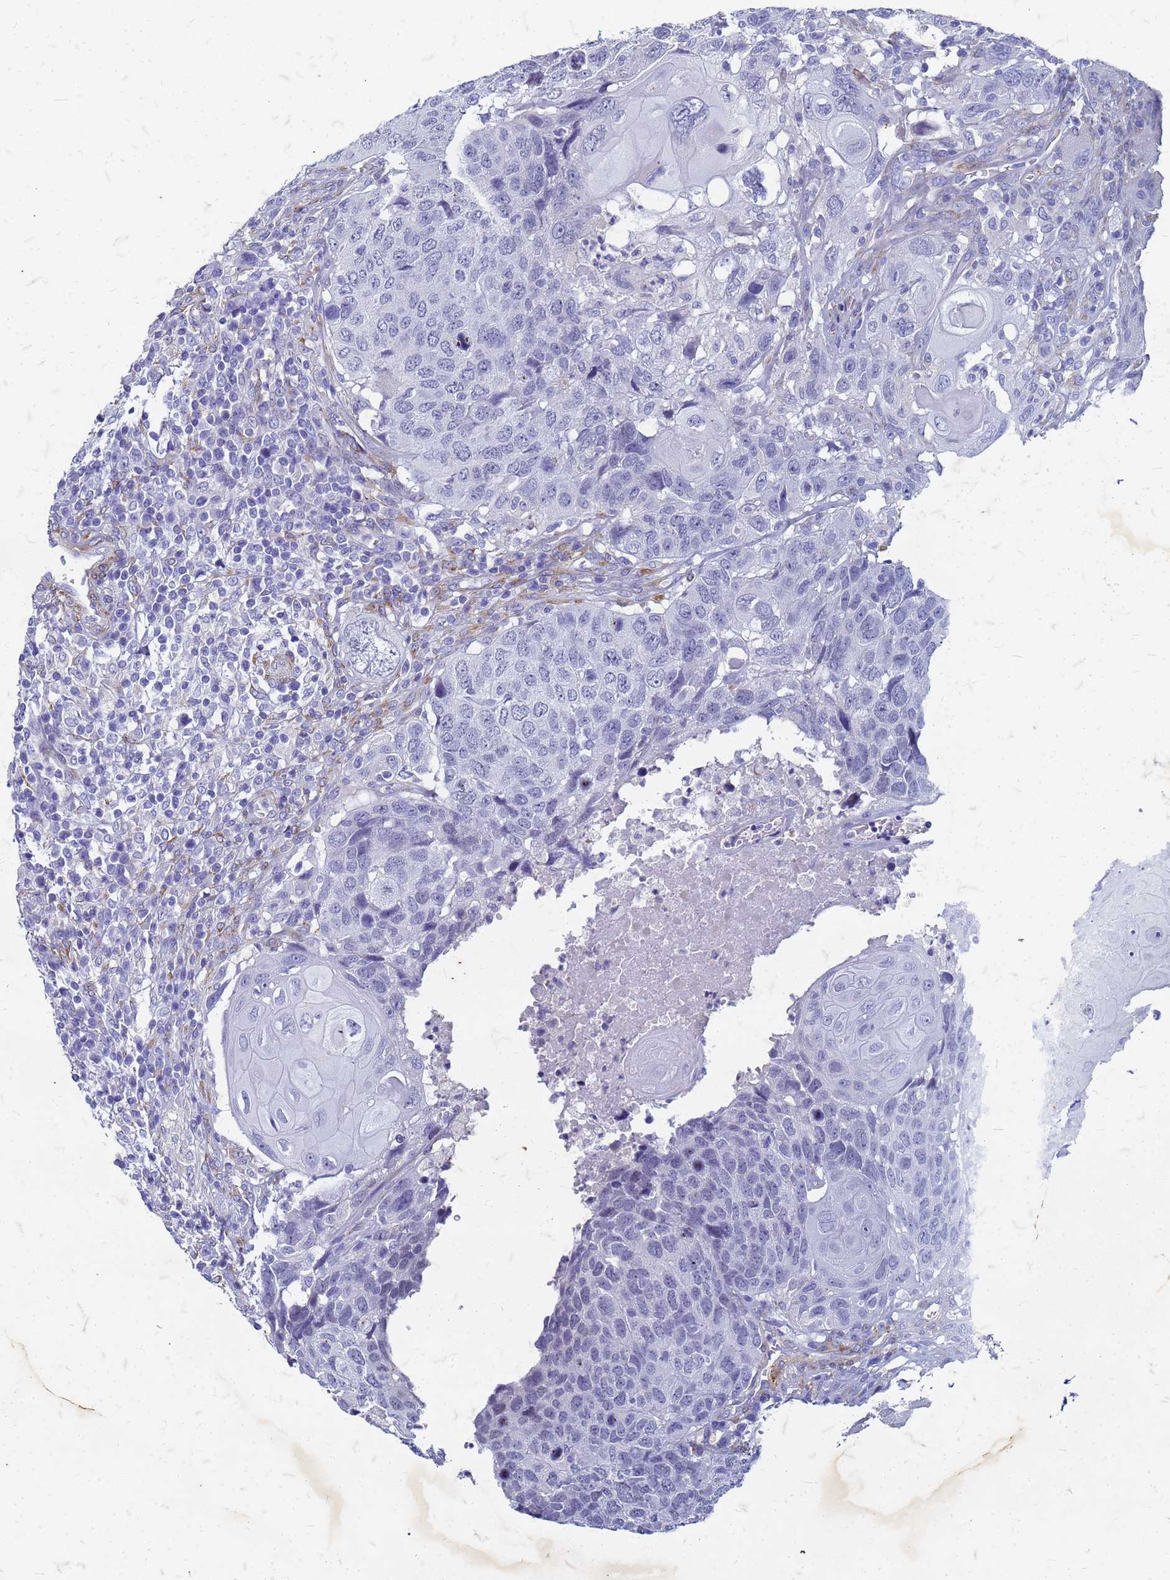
{"staining": {"intensity": "negative", "quantity": "none", "location": "none"}, "tissue": "head and neck cancer", "cell_type": "Tumor cells", "image_type": "cancer", "snomed": [{"axis": "morphology", "description": "Squamous cell carcinoma, NOS"}, {"axis": "topography", "description": "Head-Neck"}], "caption": "Immunohistochemical staining of human head and neck squamous cell carcinoma shows no significant staining in tumor cells.", "gene": "TRIM64B", "patient": {"sex": "male", "age": 66}}